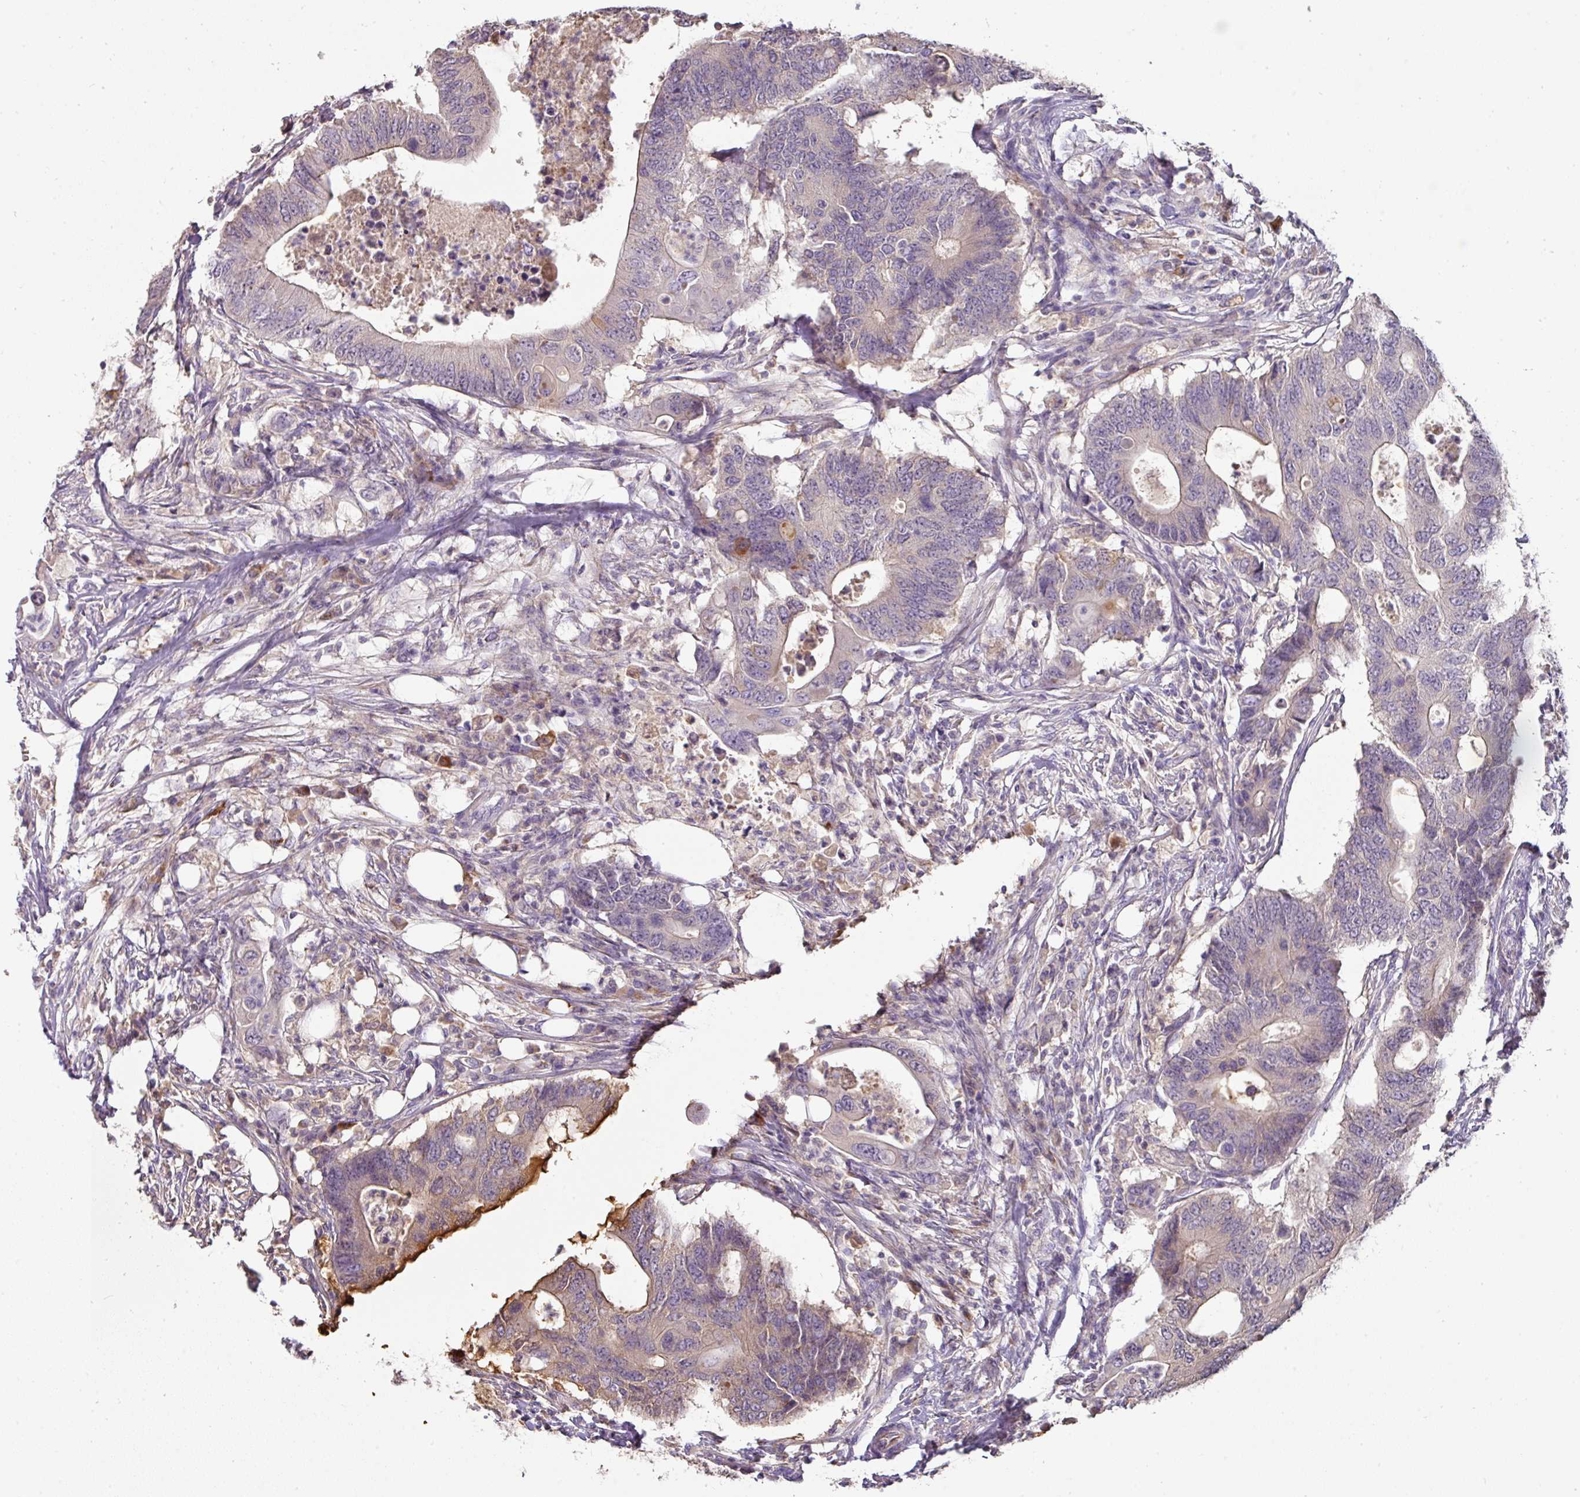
{"staining": {"intensity": "moderate", "quantity": "<25%", "location": "cytoplasmic/membranous"}, "tissue": "colorectal cancer", "cell_type": "Tumor cells", "image_type": "cancer", "snomed": [{"axis": "morphology", "description": "Adenocarcinoma, NOS"}, {"axis": "topography", "description": "Colon"}], "caption": "Moderate cytoplasmic/membranous expression for a protein is identified in about <25% of tumor cells of adenocarcinoma (colorectal) using immunohistochemistry (IHC).", "gene": "CCZ1", "patient": {"sex": "male", "age": 71}}